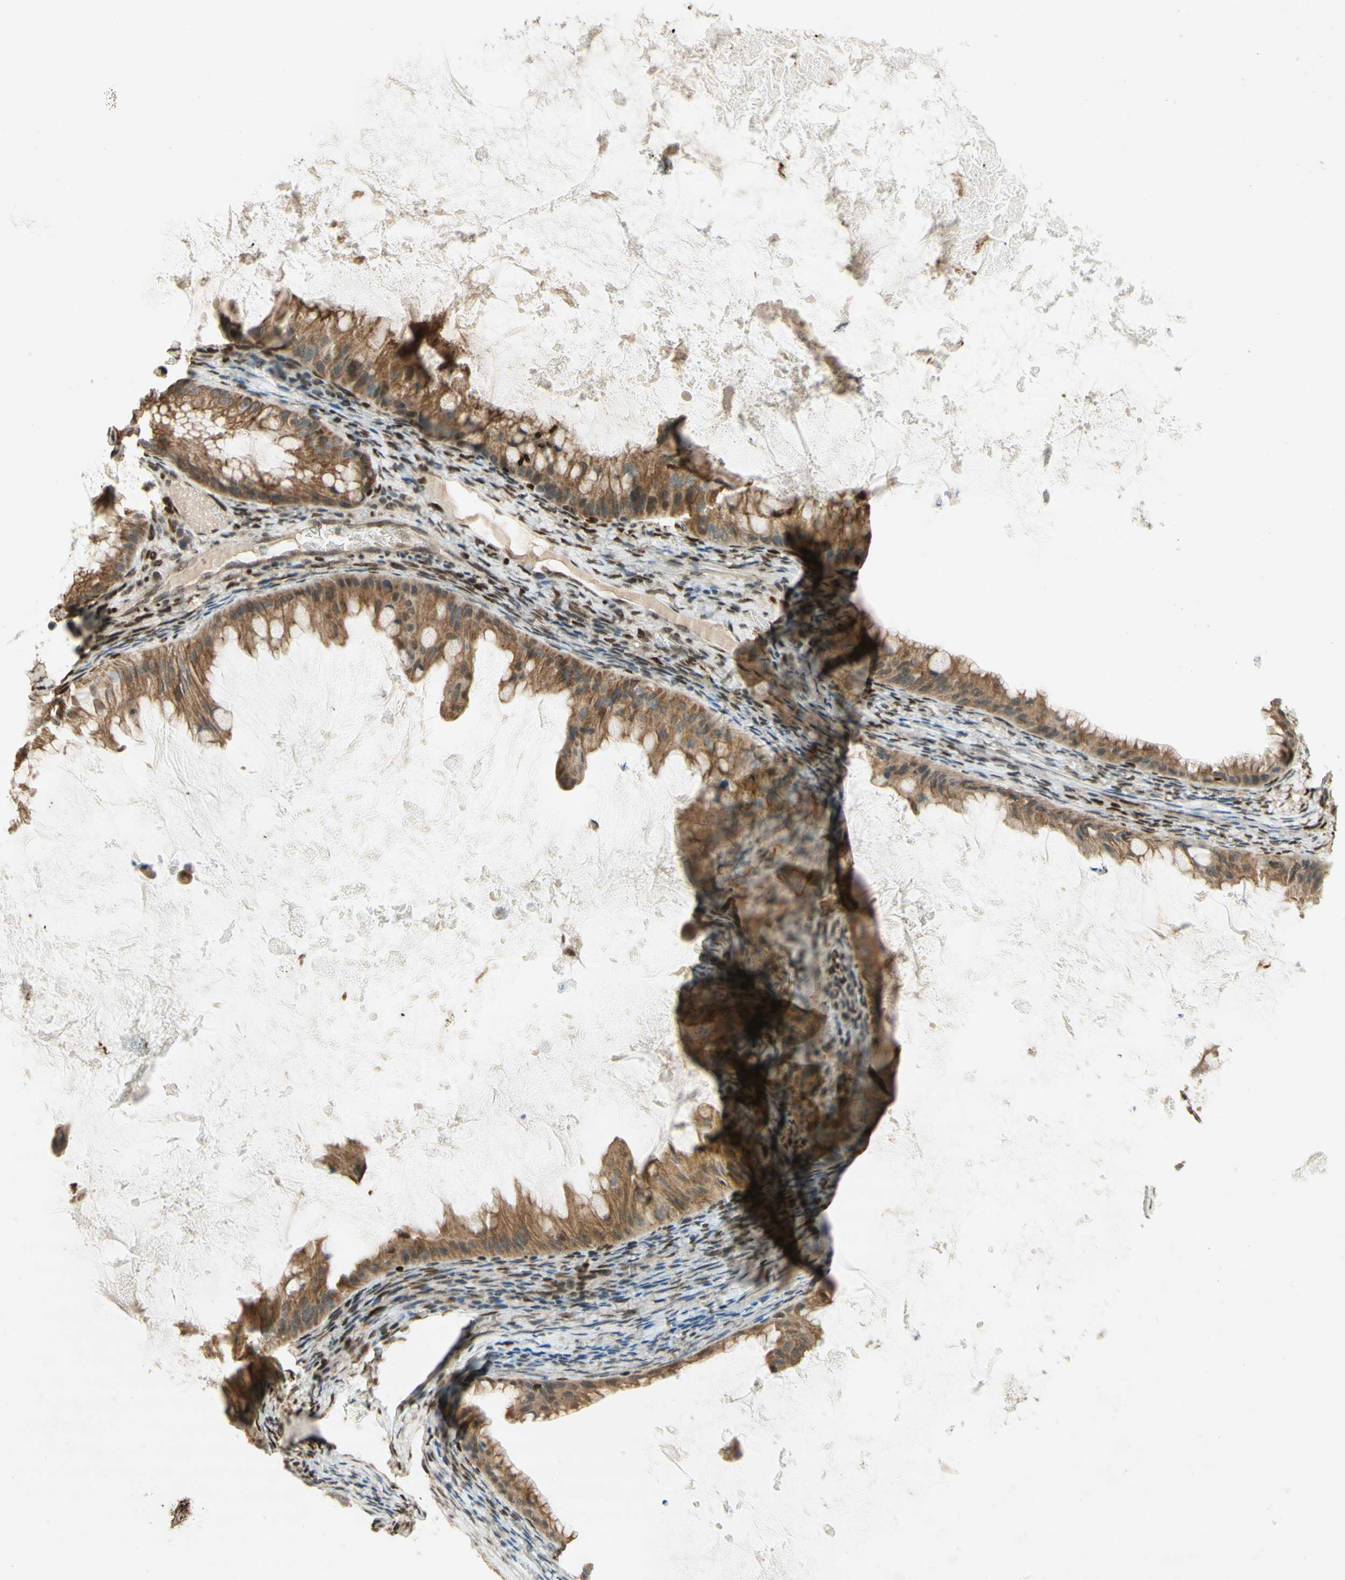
{"staining": {"intensity": "moderate", "quantity": ">75%", "location": "cytoplasmic/membranous"}, "tissue": "ovarian cancer", "cell_type": "Tumor cells", "image_type": "cancer", "snomed": [{"axis": "morphology", "description": "Cystadenocarcinoma, mucinous, NOS"}, {"axis": "topography", "description": "Ovary"}], "caption": "Mucinous cystadenocarcinoma (ovarian) stained with IHC displays moderate cytoplasmic/membranous positivity in about >75% of tumor cells. (IHC, brightfield microscopy, high magnification).", "gene": "DNMT3A", "patient": {"sex": "female", "age": 61}}